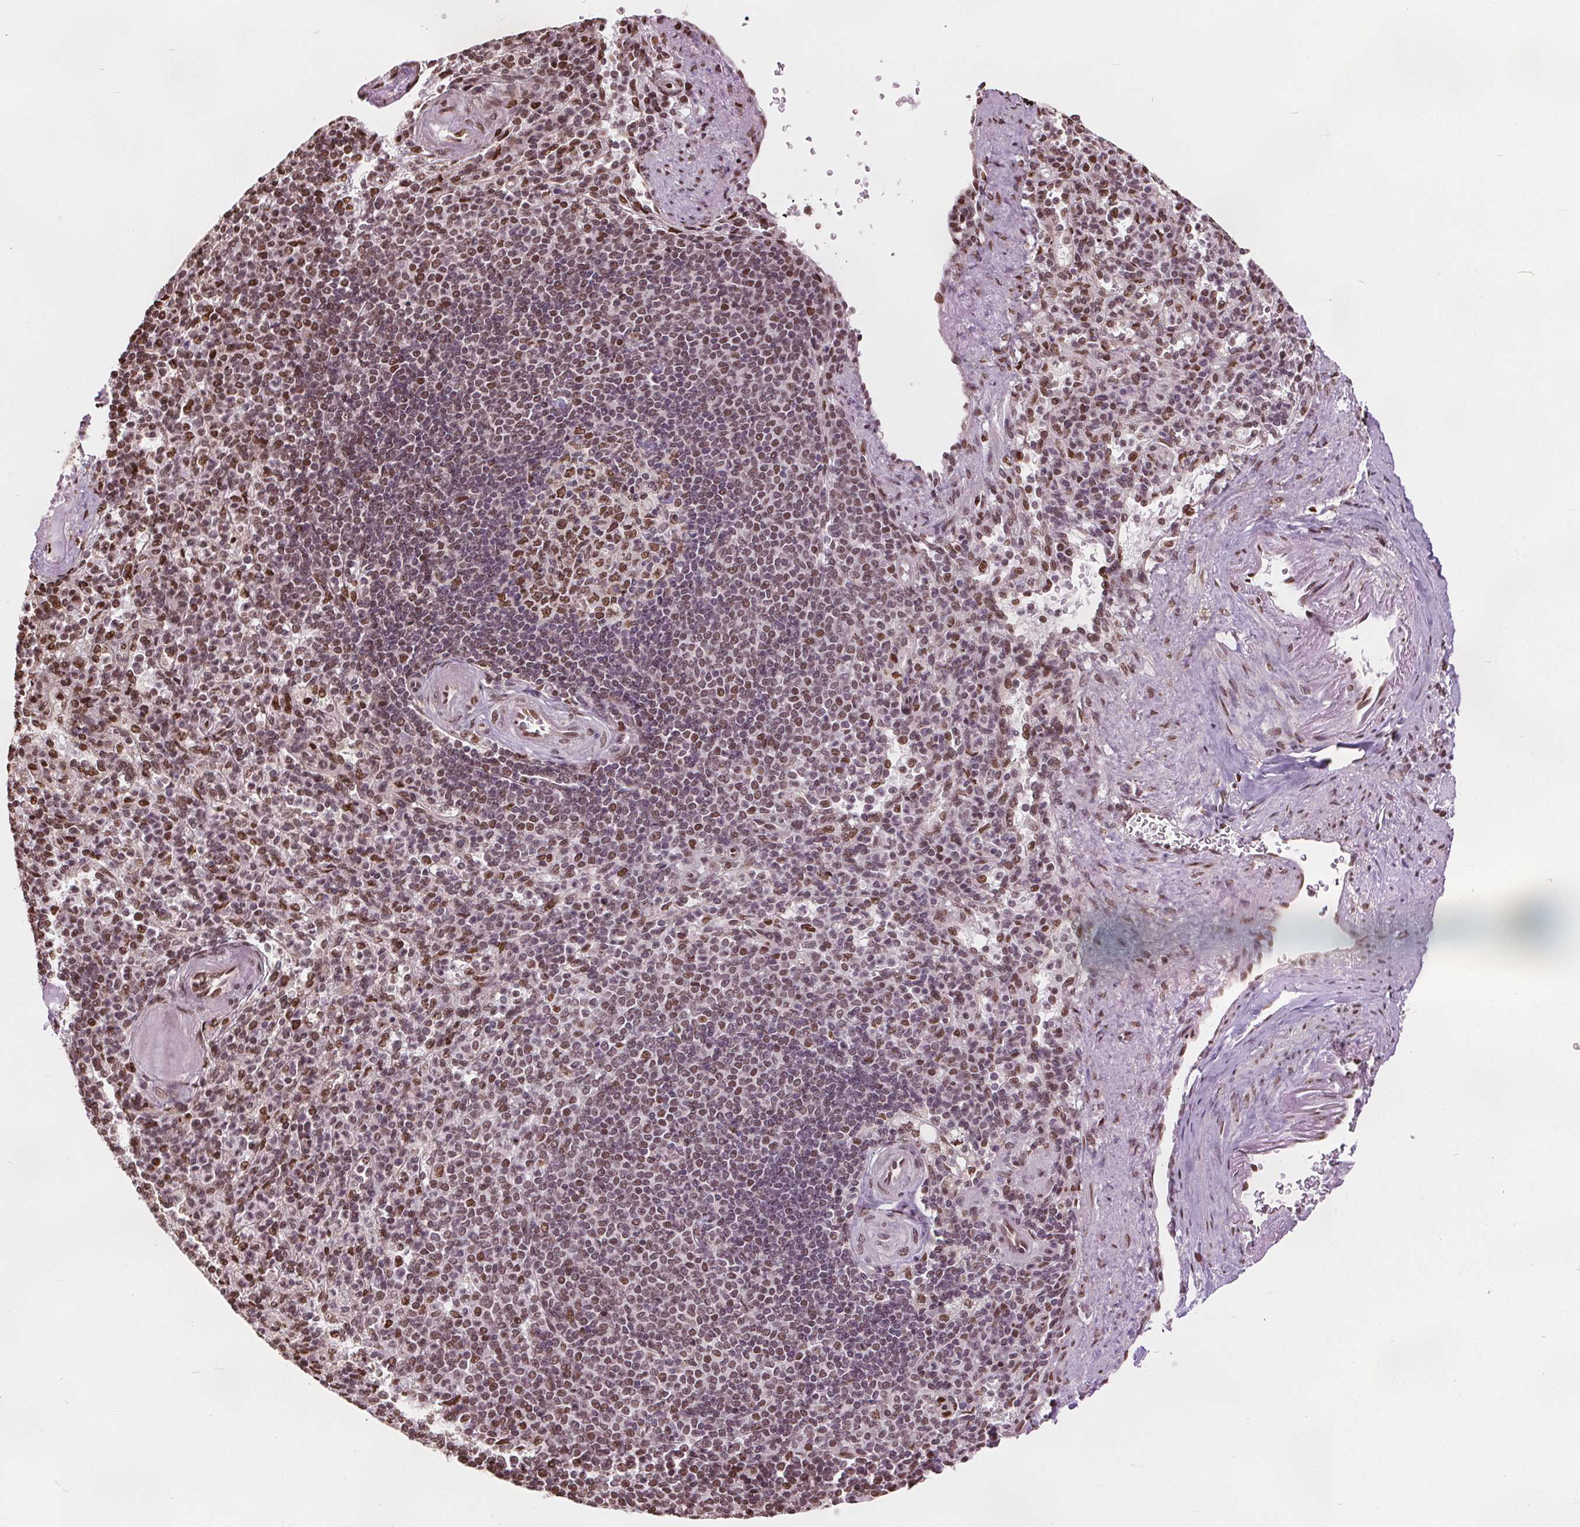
{"staining": {"intensity": "moderate", "quantity": ">75%", "location": "nuclear"}, "tissue": "spleen", "cell_type": "Cells in red pulp", "image_type": "normal", "snomed": [{"axis": "morphology", "description": "Normal tissue, NOS"}, {"axis": "topography", "description": "Spleen"}], "caption": "A brown stain shows moderate nuclear positivity of a protein in cells in red pulp of normal human spleen. (DAB IHC, brown staining for protein, blue staining for nuclei).", "gene": "ISLR2", "patient": {"sex": "female", "age": 74}}